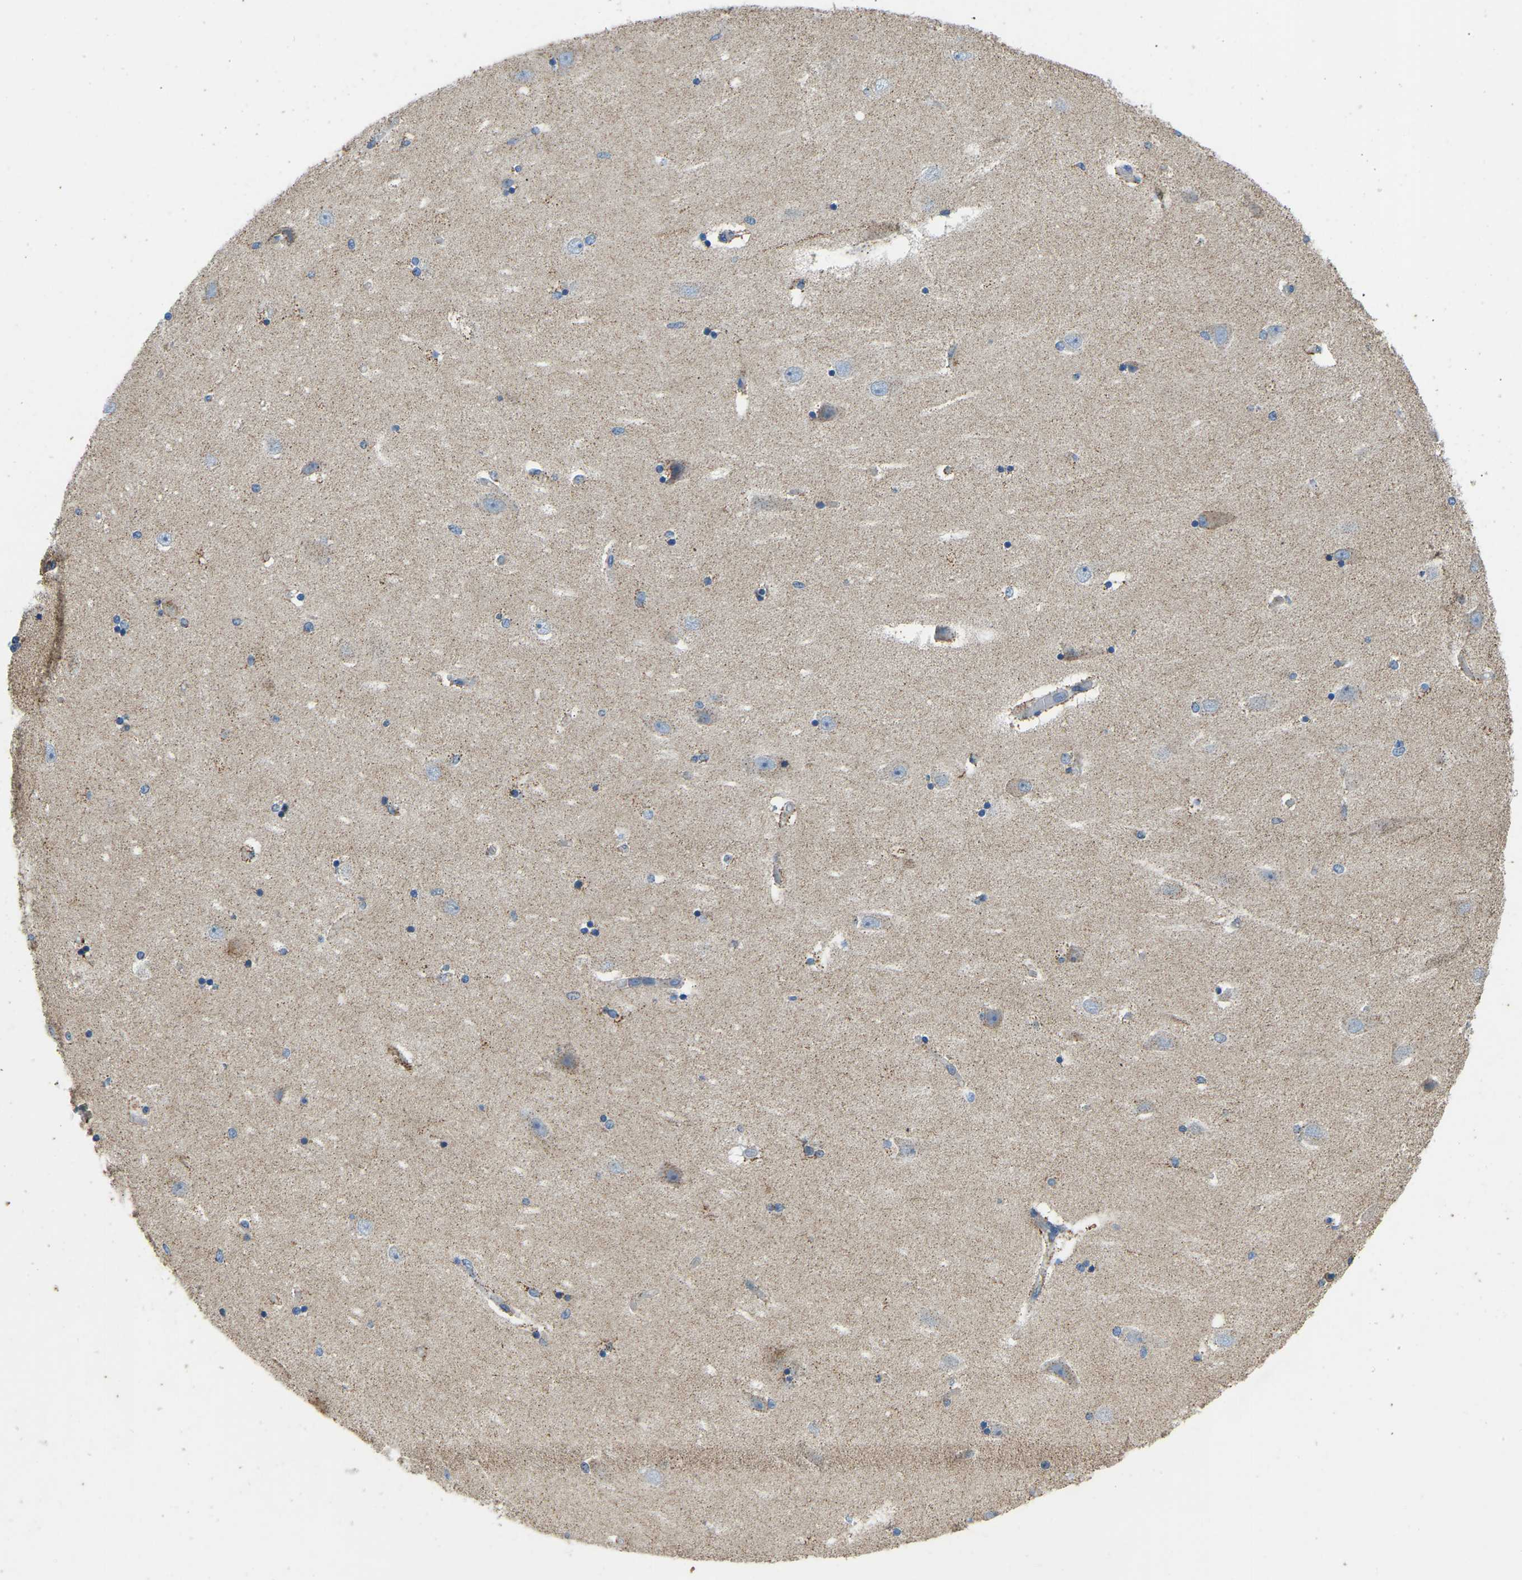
{"staining": {"intensity": "negative", "quantity": "none", "location": "none"}, "tissue": "hippocampus", "cell_type": "Glial cells", "image_type": "normal", "snomed": [{"axis": "morphology", "description": "Normal tissue, NOS"}, {"axis": "topography", "description": "Hippocampus"}], "caption": "Human hippocampus stained for a protein using immunohistochemistry displays no positivity in glial cells.", "gene": "ZNF200", "patient": {"sex": "female", "age": 54}}